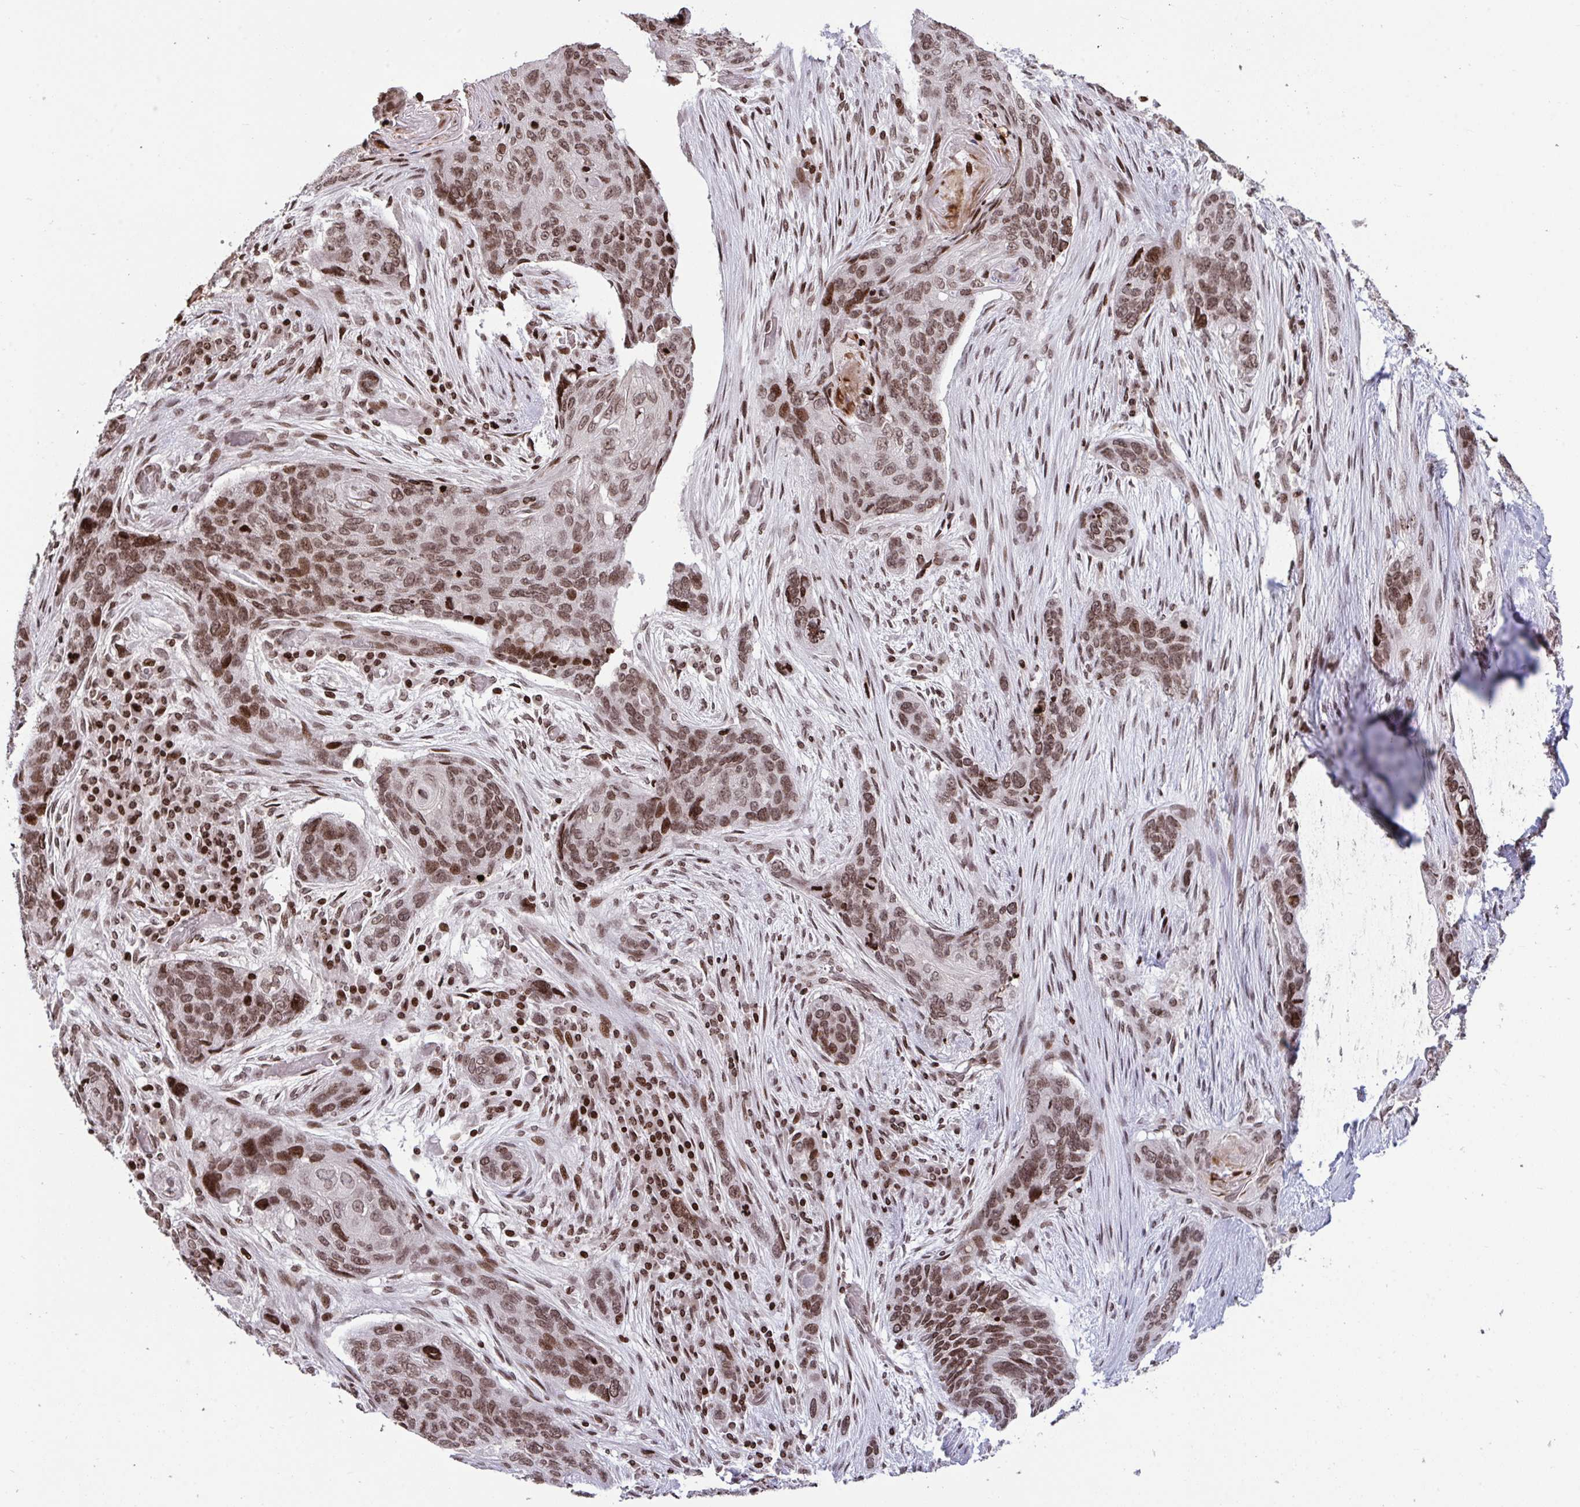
{"staining": {"intensity": "moderate", "quantity": ">75%", "location": "nuclear"}, "tissue": "lung cancer", "cell_type": "Tumor cells", "image_type": "cancer", "snomed": [{"axis": "morphology", "description": "Squamous cell carcinoma, NOS"}, {"axis": "morphology", "description": "Squamous cell carcinoma, metastatic, NOS"}, {"axis": "topography", "description": "Lymph node"}, {"axis": "topography", "description": "Lung"}], "caption": "Tumor cells show medium levels of moderate nuclear staining in about >75% of cells in human lung cancer (metastatic squamous cell carcinoma). (brown staining indicates protein expression, while blue staining denotes nuclei).", "gene": "NIP7", "patient": {"sex": "male", "age": 41}}